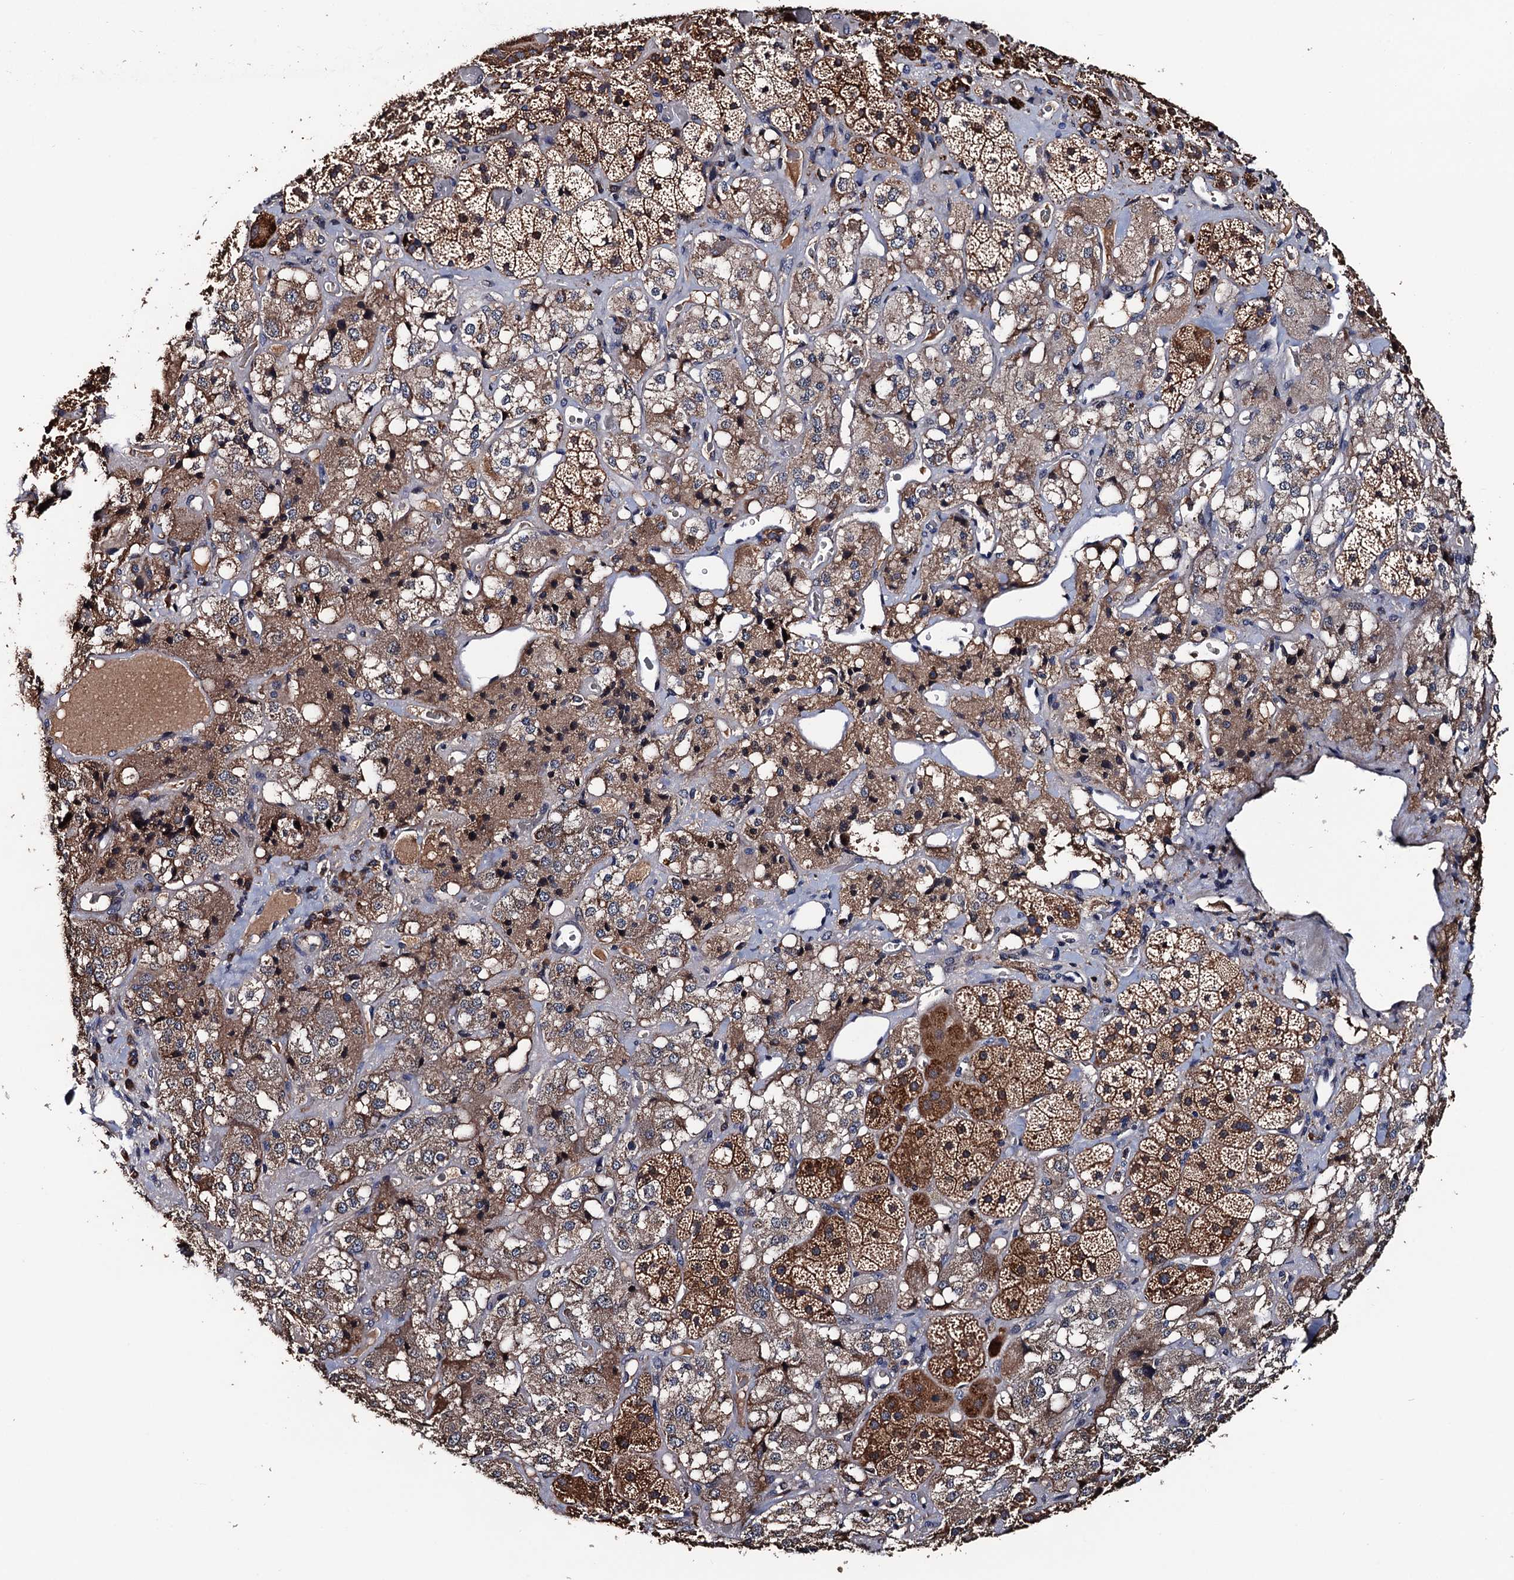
{"staining": {"intensity": "moderate", "quantity": ">75%", "location": "cytoplasmic/membranous"}, "tissue": "adrenal gland", "cell_type": "Glandular cells", "image_type": "normal", "snomed": [{"axis": "morphology", "description": "Normal tissue, NOS"}, {"axis": "topography", "description": "Adrenal gland"}], "caption": "Glandular cells display moderate cytoplasmic/membranous expression in approximately >75% of cells in unremarkable adrenal gland. The staining was performed using DAB to visualize the protein expression in brown, while the nuclei were stained in blue with hematoxylin (Magnification: 20x).", "gene": "RGS11", "patient": {"sex": "male", "age": 57}}